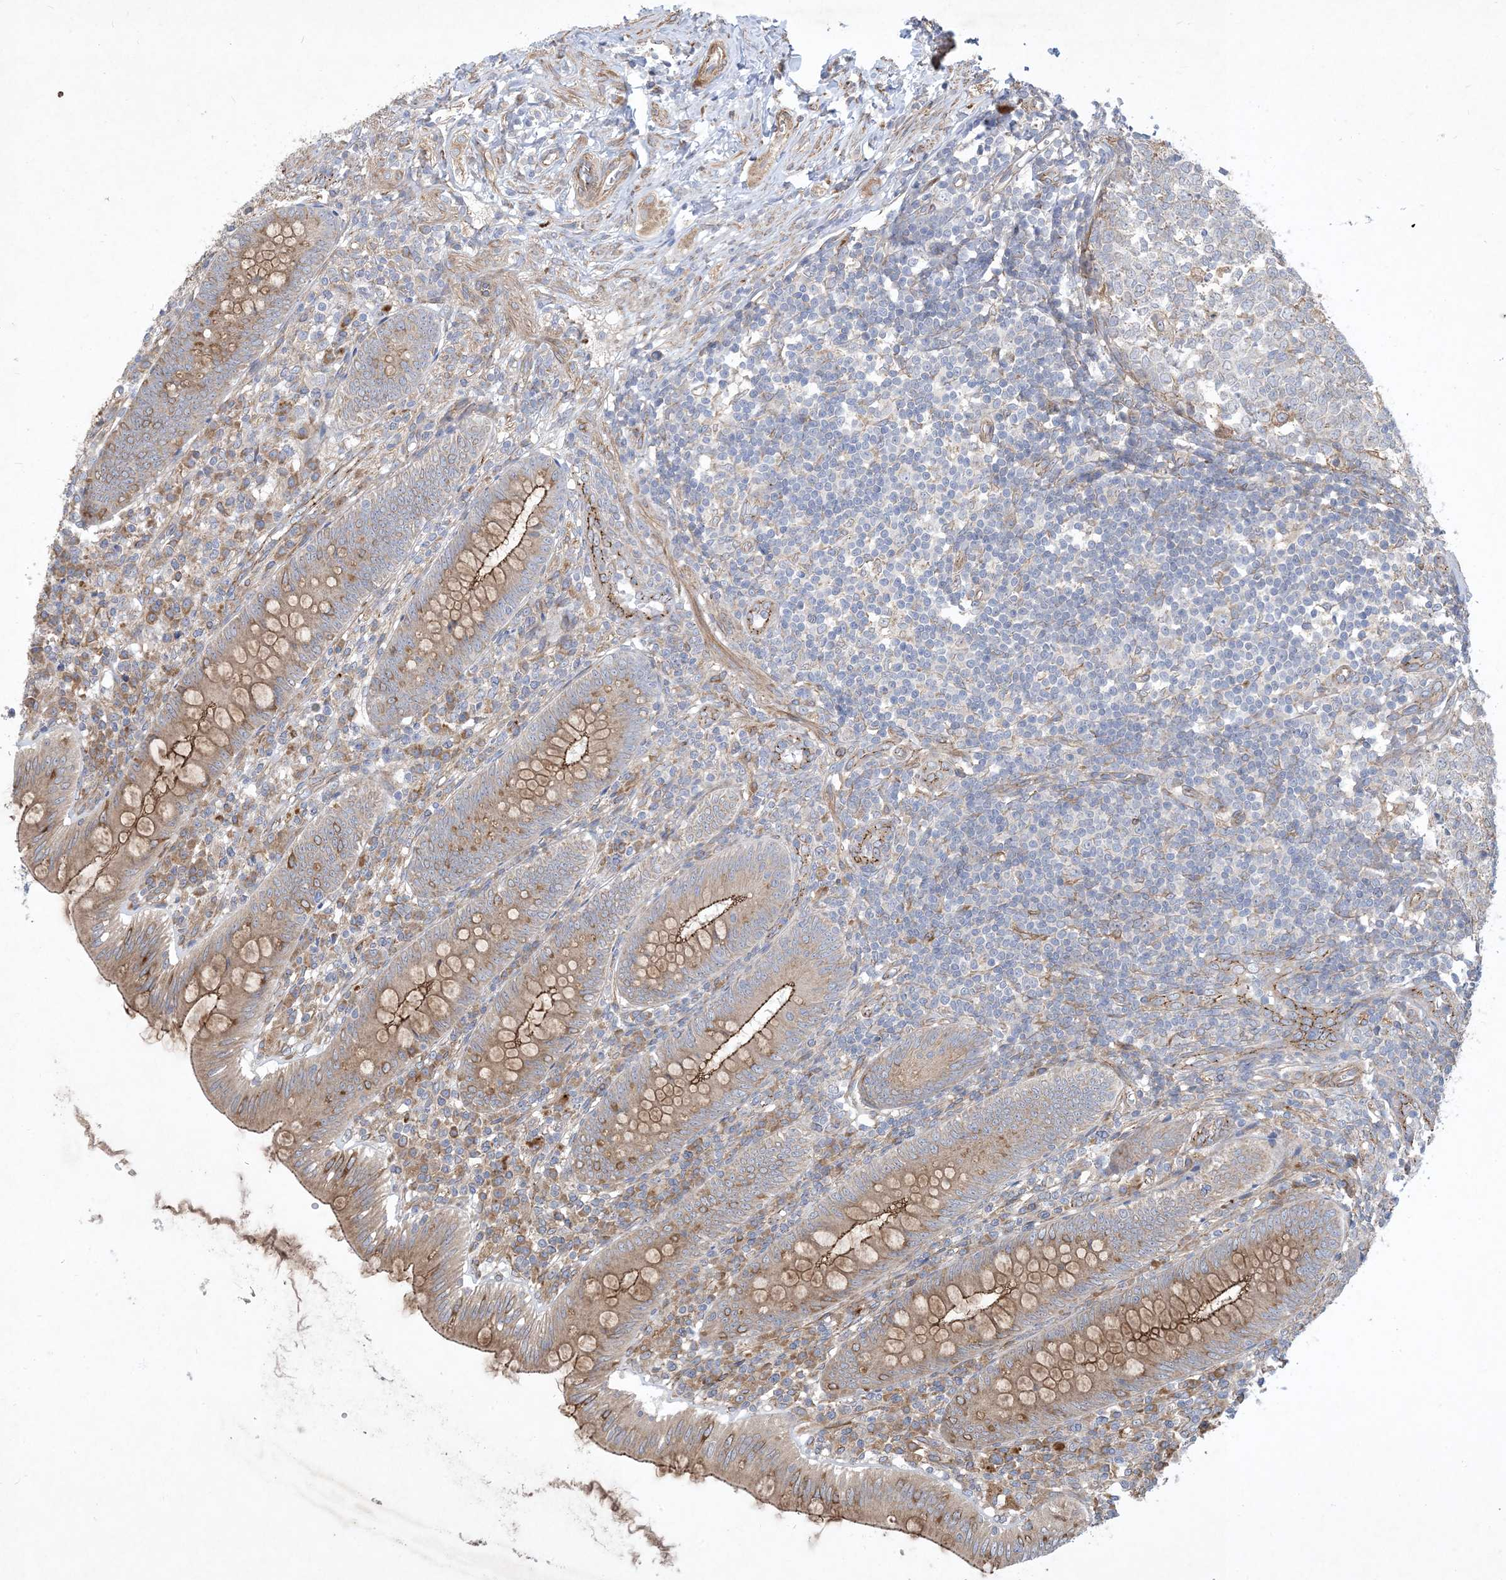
{"staining": {"intensity": "moderate", "quantity": ">75%", "location": "cytoplasmic/membranous"}, "tissue": "appendix", "cell_type": "Glandular cells", "image_type": "normal", "snomed": [{"axis": "morphology", "description": "Normal tissue, NOS"}, {"axis": "topography", "description": "Appendix"}], "caption": "This histopathology image displays benign appendix stained with immunohistochemistry to label a protein in brown. The cytoplasmic/membranous of glandular cells show moderate positivity for the protein. Nuclei are counter-stained blue.", "gene": "OTOP1", "patient": {"sex": "male", "age": 14}}